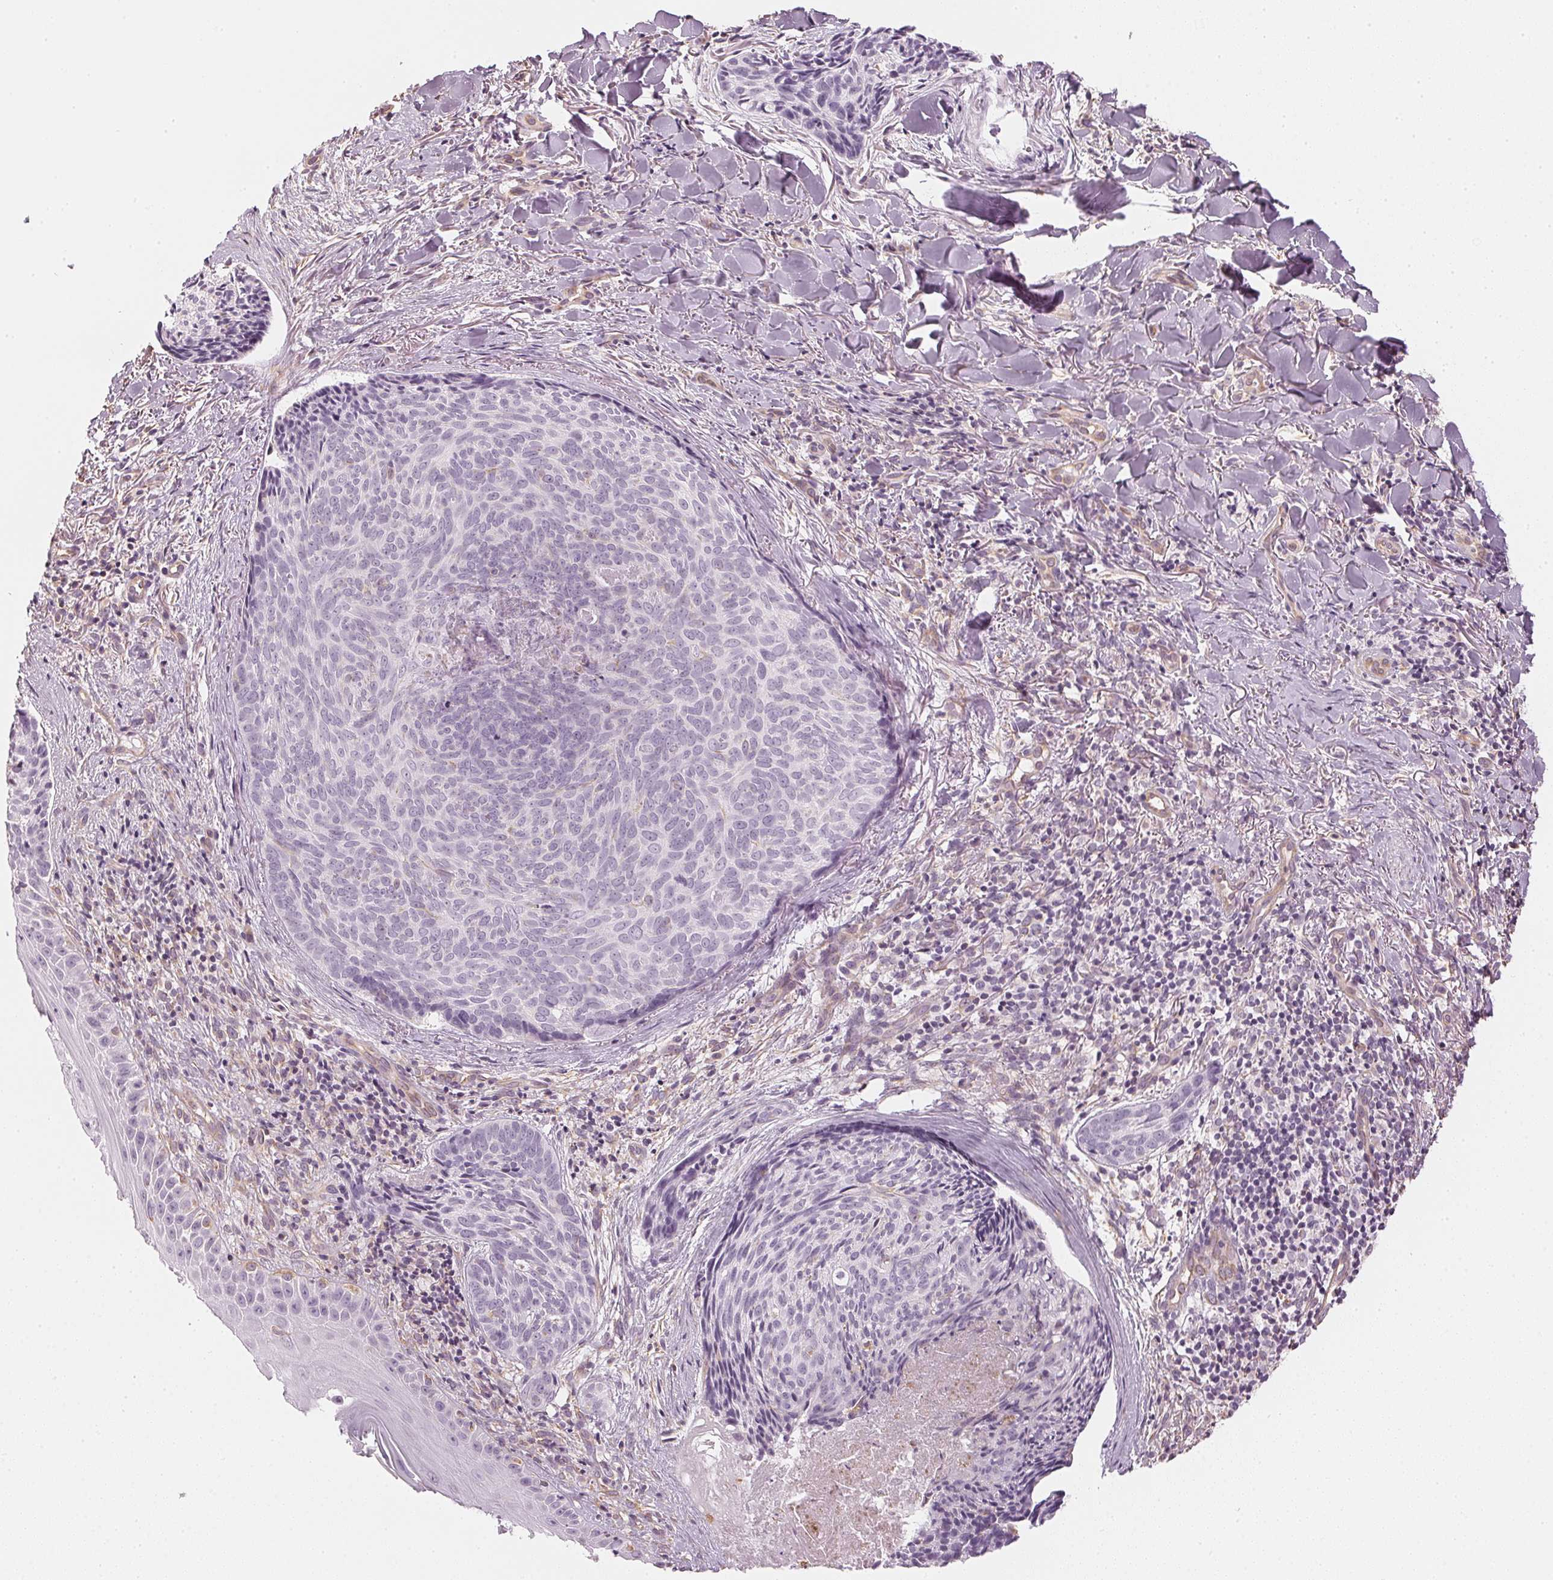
{"staining": {"intensity": "negative", "quantity": "none", "location": "none"}, "tissue": "skin cancer", "cell_type": "Tumor cells", "image_type": "cancer", "snomed": [{"axis": "morphology", "description": "Basal cell carcinoma"}, {"axis": "topography", "description": "Skin"}], "caption": "This is an immunohistochemistry micrograph of skin basal cell carcinoma. There is no positivity in tumor cells.", "gene": "APLP1", "patient": {"sex": "female", "age": 82}}